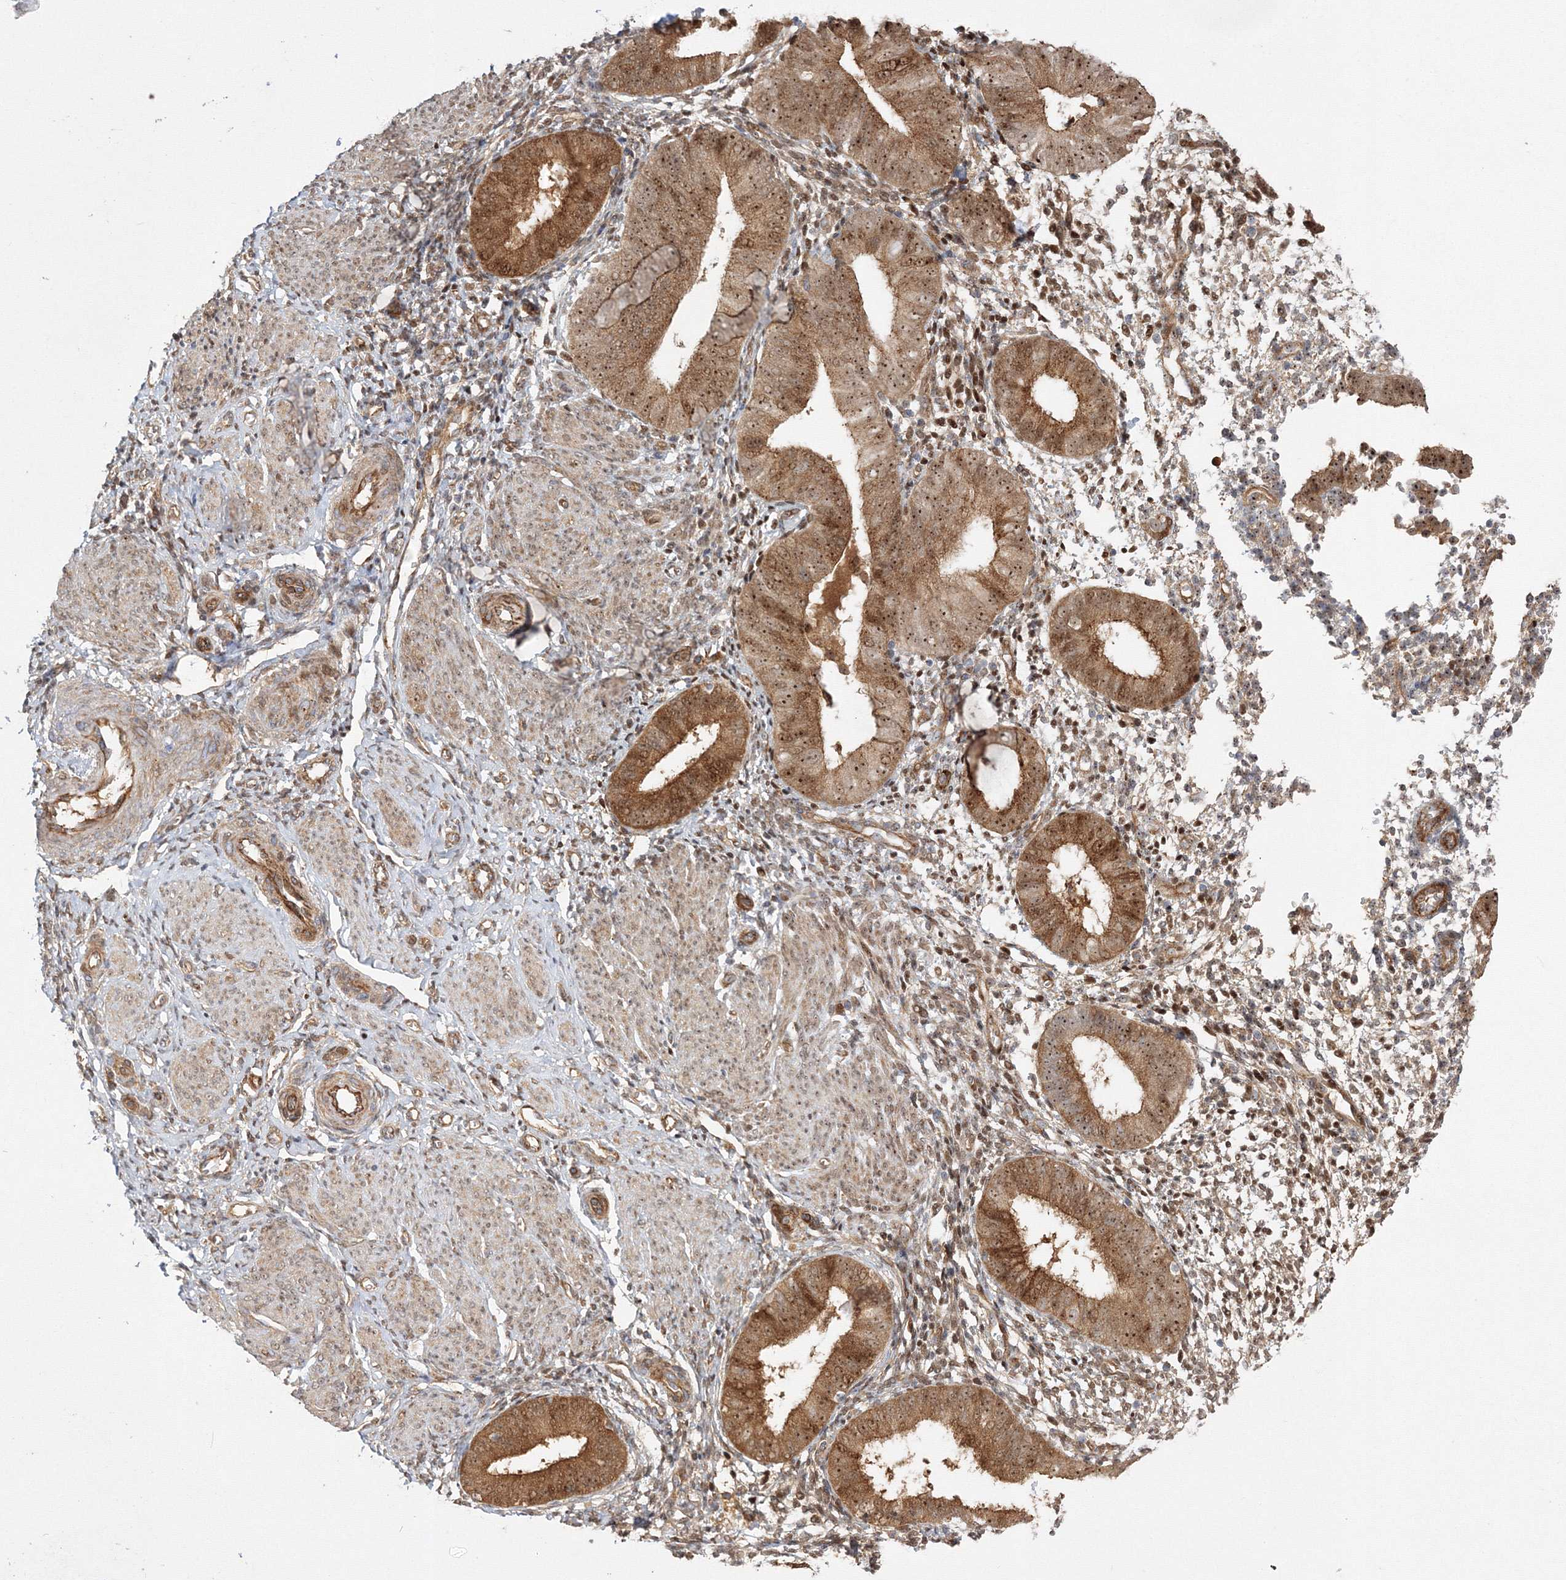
{"staining": {"intensity": "moderate", "quantity": ">75%", "location": "cytoplasmic/membranous,nuclear"}, "tissue": "endometrium", "cell_type": "Cells in endometrial stroma", "image_type": "normal", "snomed": [{"axis": "morphology", "description": "Normal tissue, NOS"}, {"axis": "topography", "description": "Uterus"}, {"axis": "topography", "description": "Endometrium"}], "caption": "Immunohistochemical staining of normal human endometrium exhibits >75% levels of moderate cytoplasmic/membranous,nuclear protein positivity in about >75% of cells in endometrial stroma.", "gene": "NPM3", "patient": {"sex": "female", "age": 48}}